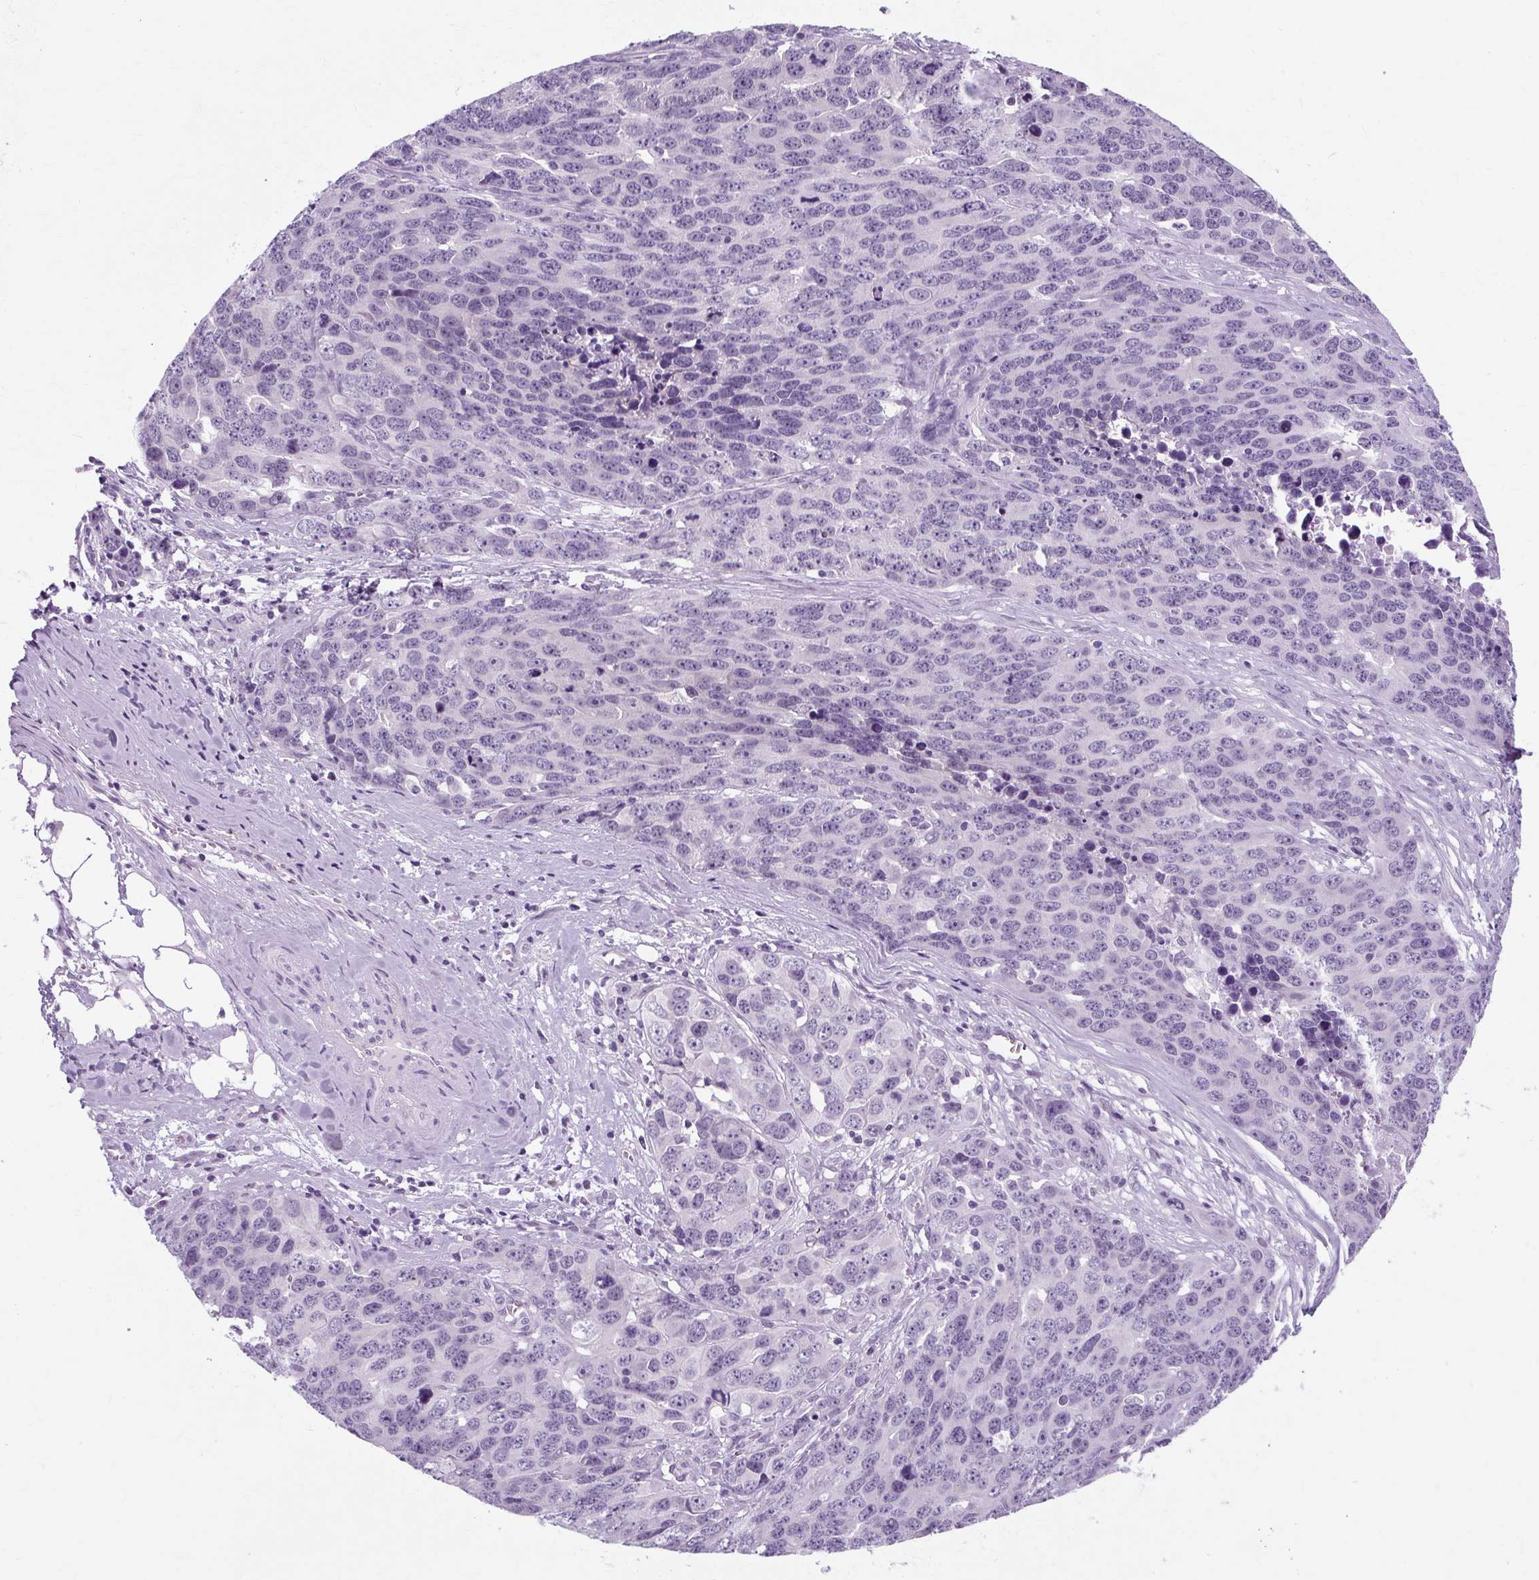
{"staining": {"intensity": "negative", "quantity": "none", "location": "none"}, "tissue": "ovarian cancer", "cell_type": "Tumor cells", "image_type": "cancer", "snomed": [{"axis": "morphology", "description": "Cystadenocarcinoma, serous, NOS"}, {"axis": "topography", "description": "Ovary"}], "caption": "Immunohistochemical staining of ovarian cancer (serous cystadenocarcinoma) demonstrates no significant expression in tumor cells.", "gene": "RYBP", "patient": {"sex": "female", "age": 76}}